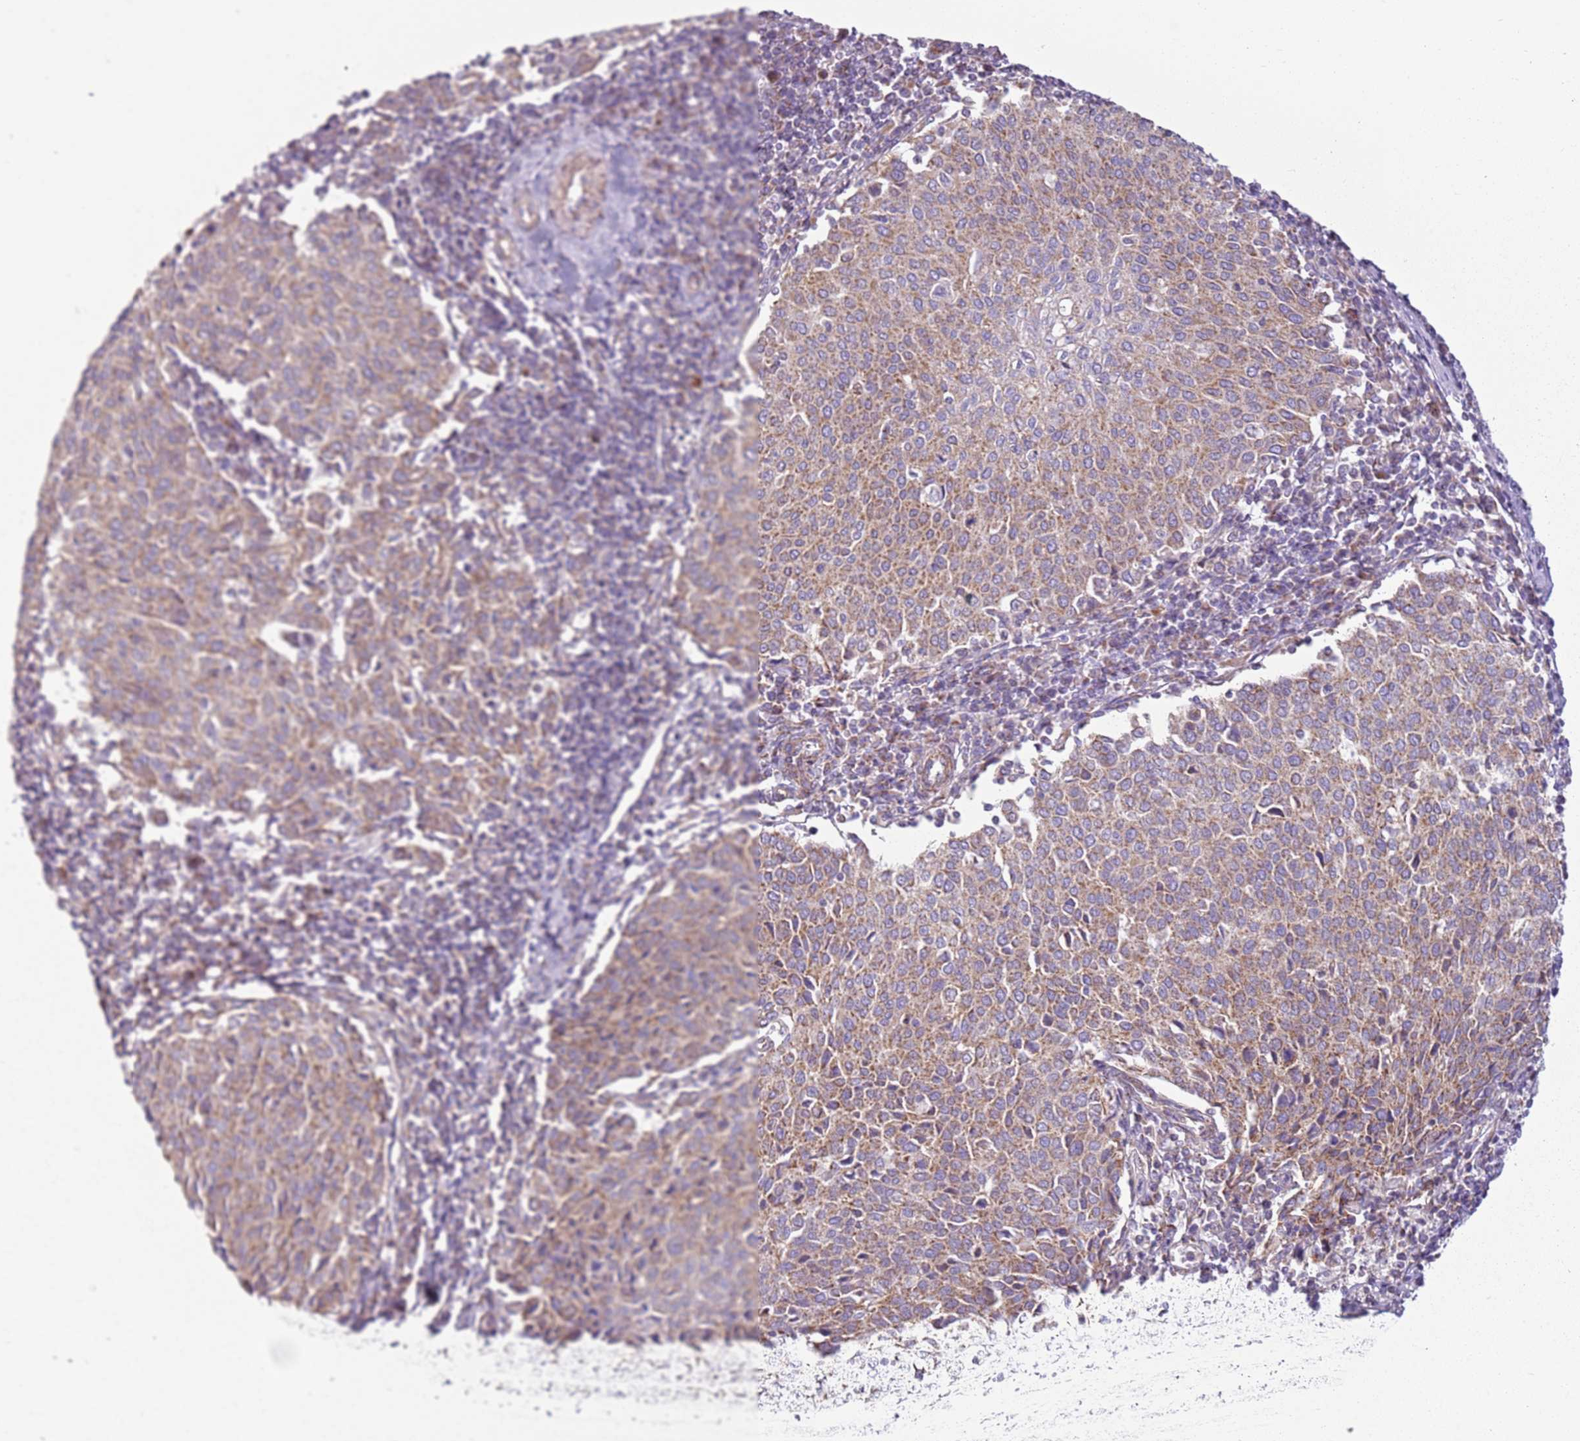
{"staining": {"intensity": "moderate", "quantity": ">75%", "location": "cytoplasmic/membranous"}, "tissue": "cervical cancer", "cell_type": "Tumor cells", "image_type": "cancer", "snomed": [{"axis": "morphology", "description": "Squamous cell carcinoma, NOS"}, {"axis": "topography", "description": "Cervix"}], "caption": "Cervical cancer (squamous cell carcinoma) stained with a brown dye shows moderate cytoplasmic/membranous positive expression in about >75% of tumor cells.", "gene": "TMEM200C", "patient": {"sex": "female", "age": 46}}